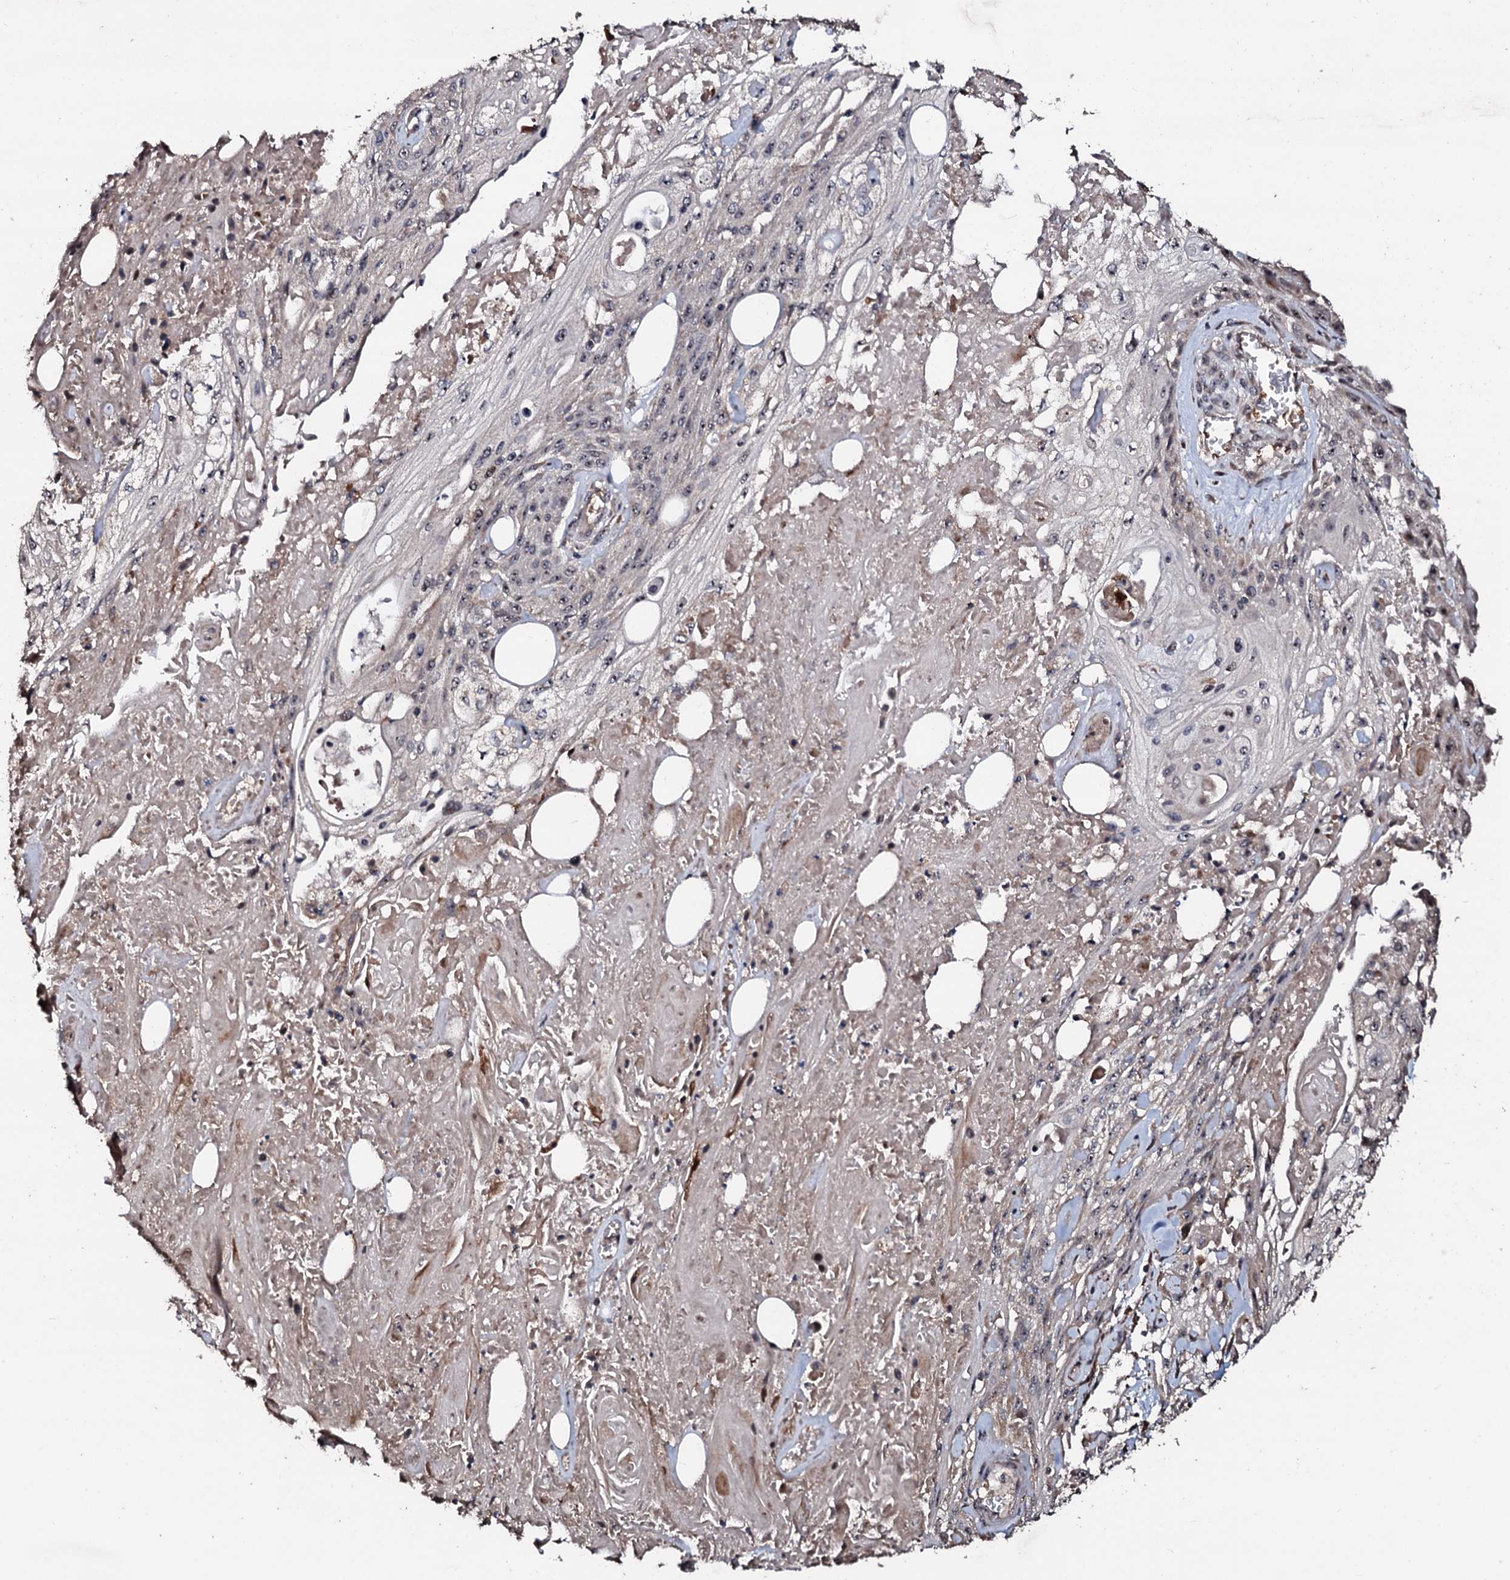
{"staining": {"intensity": "negative", "quantity": "none", "location": "none"}, "tissue": "skin cancer", "cell_type": "Tumor cells", "image_type": "cancer", "snomed": [{"axis": "morphology", "description": "Squamous cell carcinoma, NOS"}, {"axis": "morphology", "description": "Squamous cell carcinoma, metastatic, NOS"}, {"axis": "topography", "description": "Skin"}, {"axis": "topography", "description": "Lymph node"}], "caption": "Micrograph shows no significant protein expression in tumor cells of metastatic squamous cell carcinoma (skin).", "gene": "SUPT7L", "patient": {"sex": "male", "age": 75}}